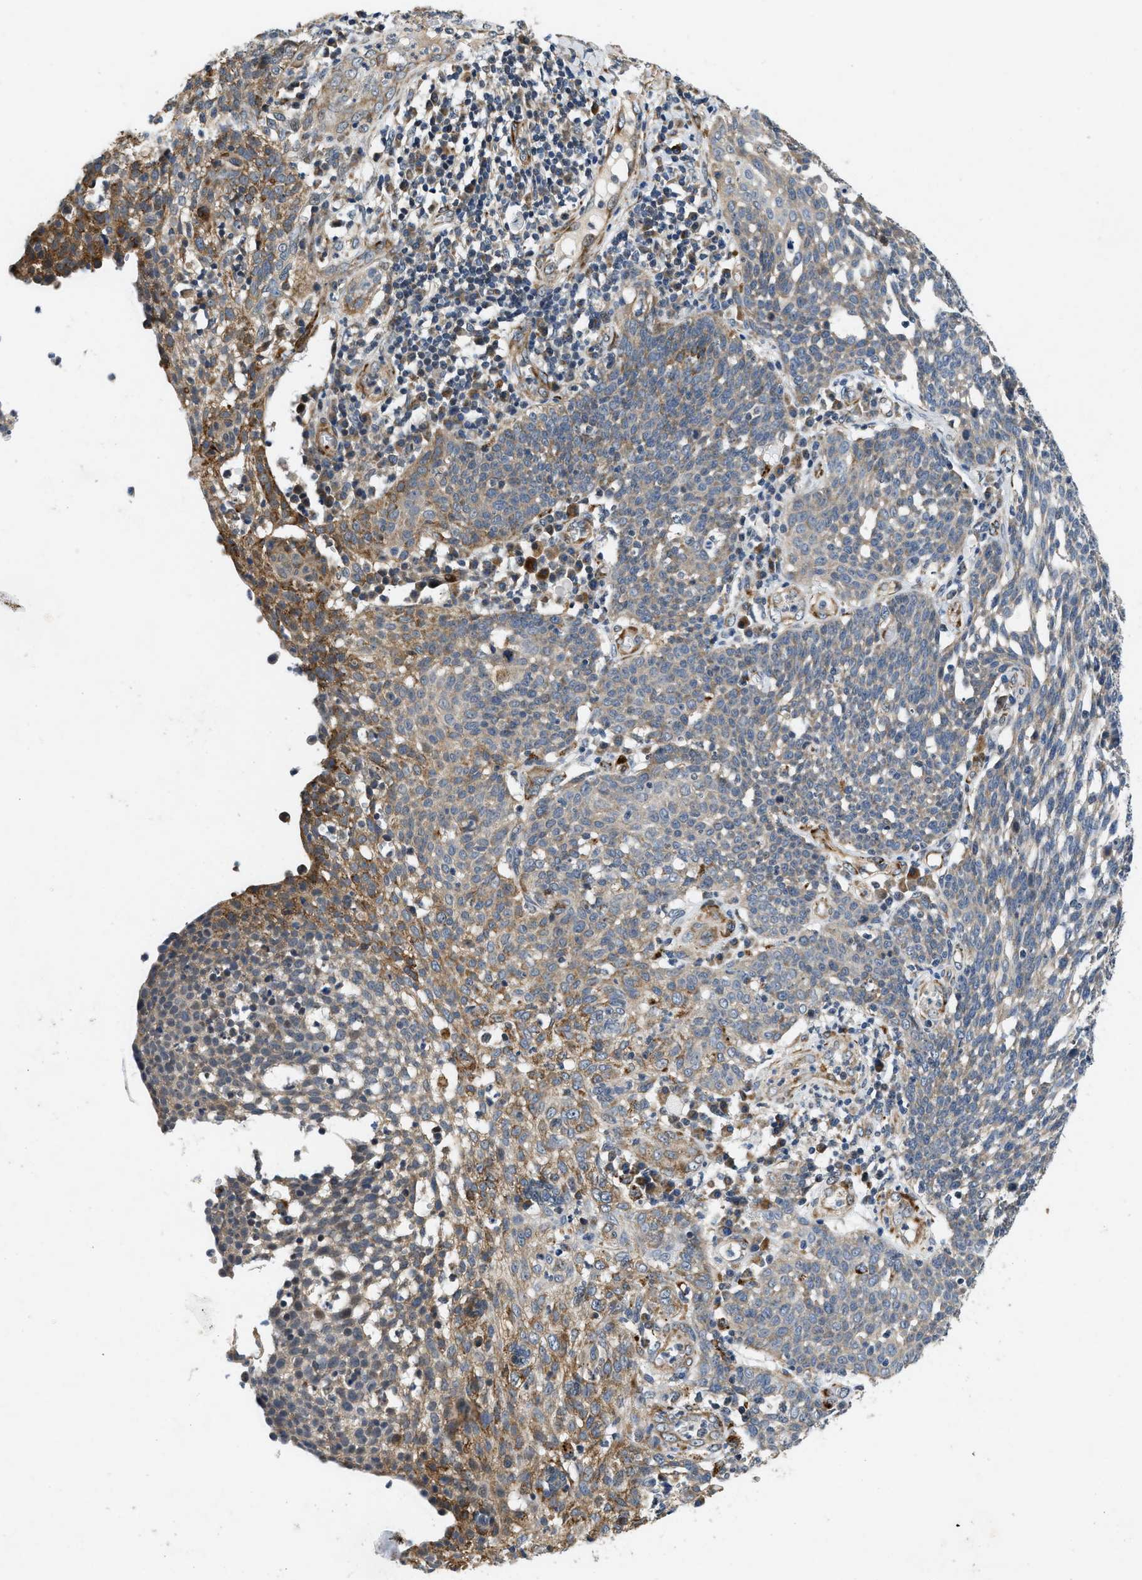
{"staining": {"intensity": "moderate", "quantity": "<25%", "location": "cytoplasmic/membranous"}, "tissue": "cervical cancer", "cell_type": "Tumor cells", "image_type": "cancer", "snomed": [{"axis": "morphology", "description": "Squamous cell carcinoma, NOS"}, {"axis": "topography", "description": "Cervix"}], "caption": "Immunohistochemistry (IHC) photomicrograph of neoplastic tissue: cervical cancer (squamous cell carcinoma) stained using immunohistochemistry (IHC) displays low levels of moderate protein expression localized specifically in the cytoplasmic/membranous of tumor cells, appearing as a cytoplasmic/membranous brown color.", "gene": "ZNF599", "patient": {"sex": "female", "age": 34}}